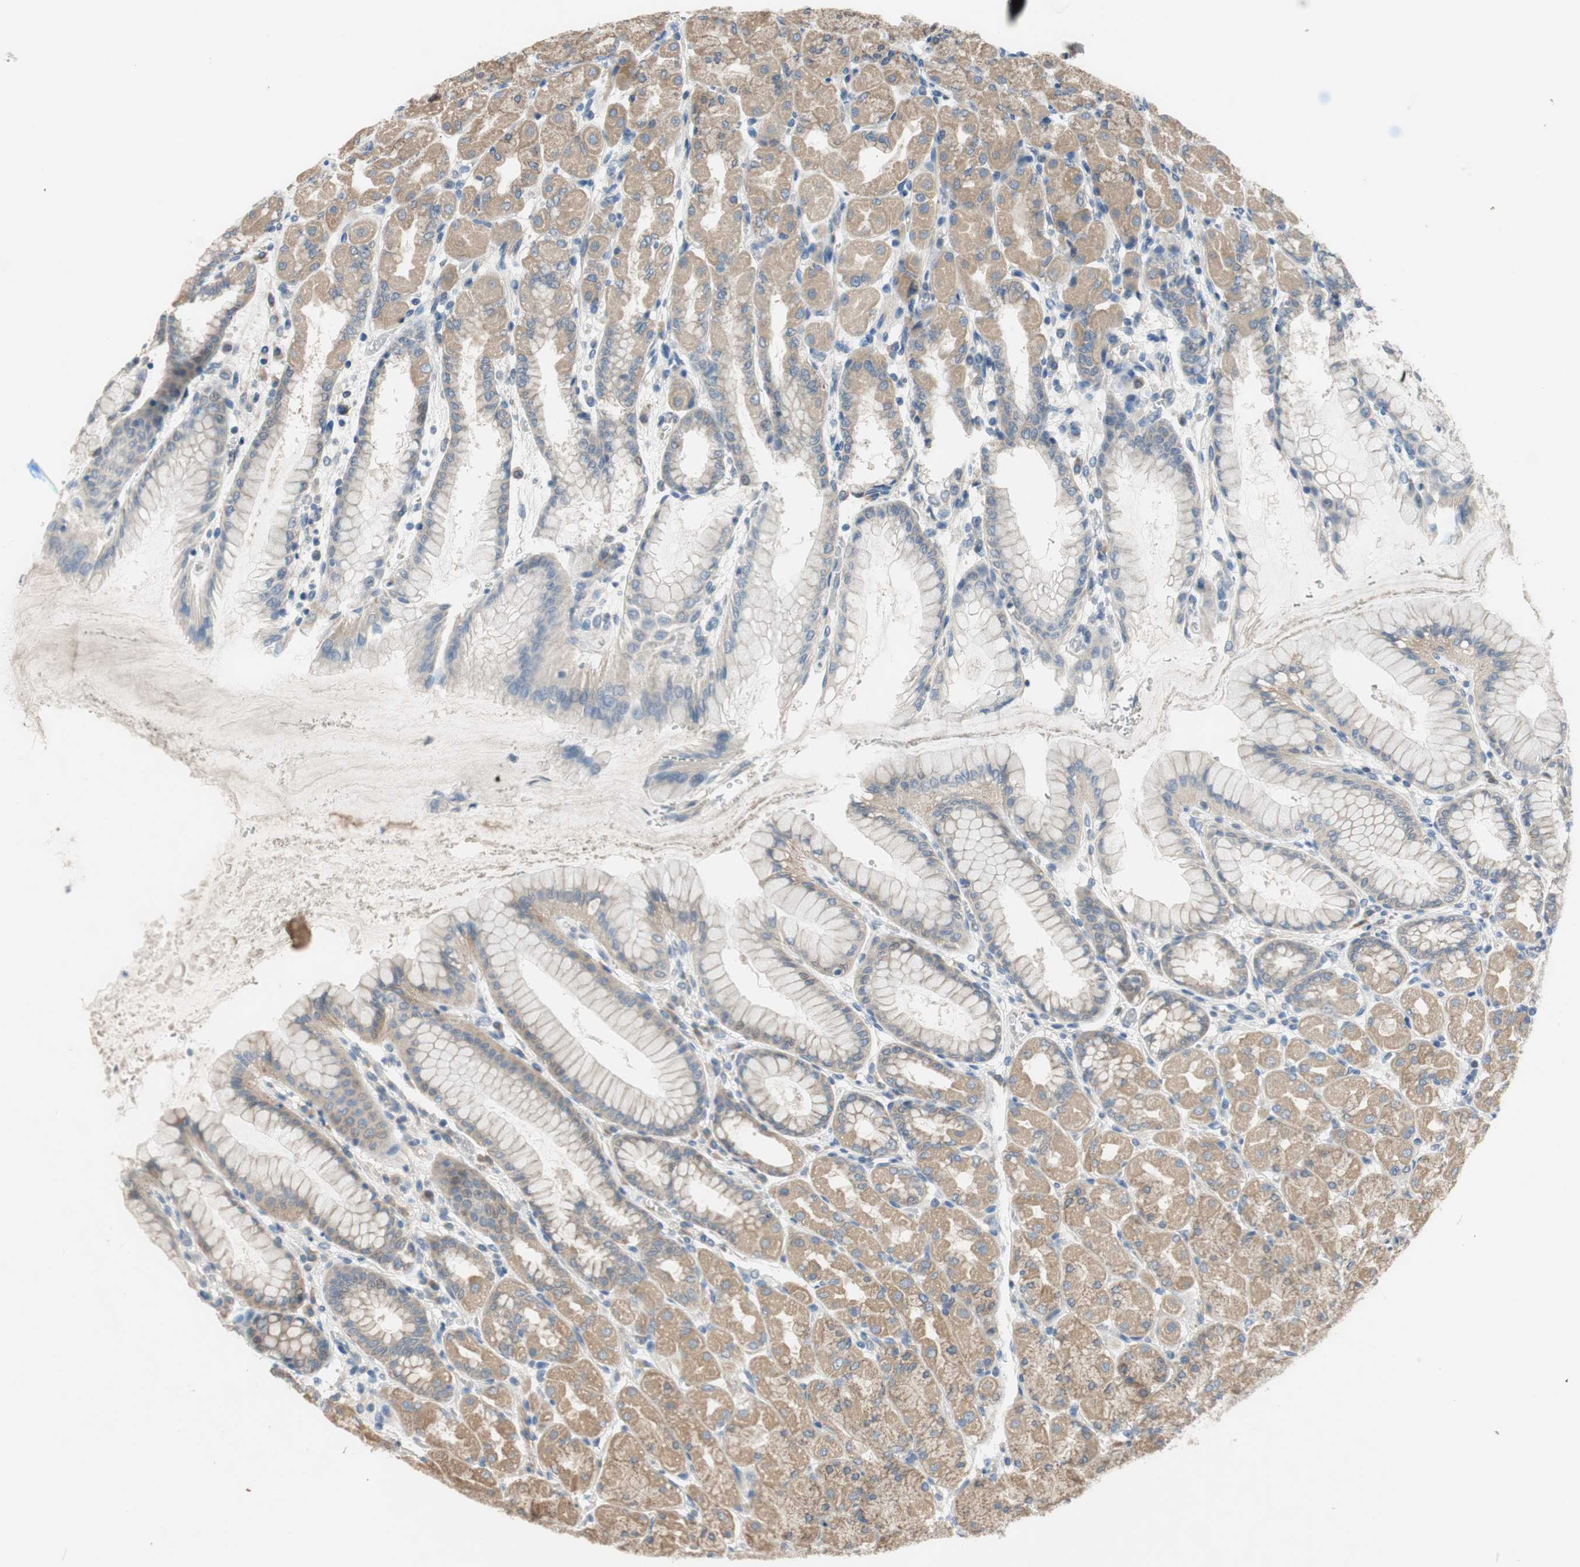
{"staining": {"intensity": "weak", "quantity": "25%-75%", "location": "cytoplasmic/membranous"}, "tissue": "stomach", "cell_type": "Glandular cells", "image_type": "normal", "snomed": [{"axis": "morphology", "description": "Normal tissue, NOS"}, {"axis": "topography", "description": "Stomach, upper"}], "caption": "Protein positivity by IHC displays weak cytoplasmic/membranous positivity in about 25%-75% of glandular cells in normal stomach.", "gene": "TACR3", "patient": {"sex": "female", "age": 56}}